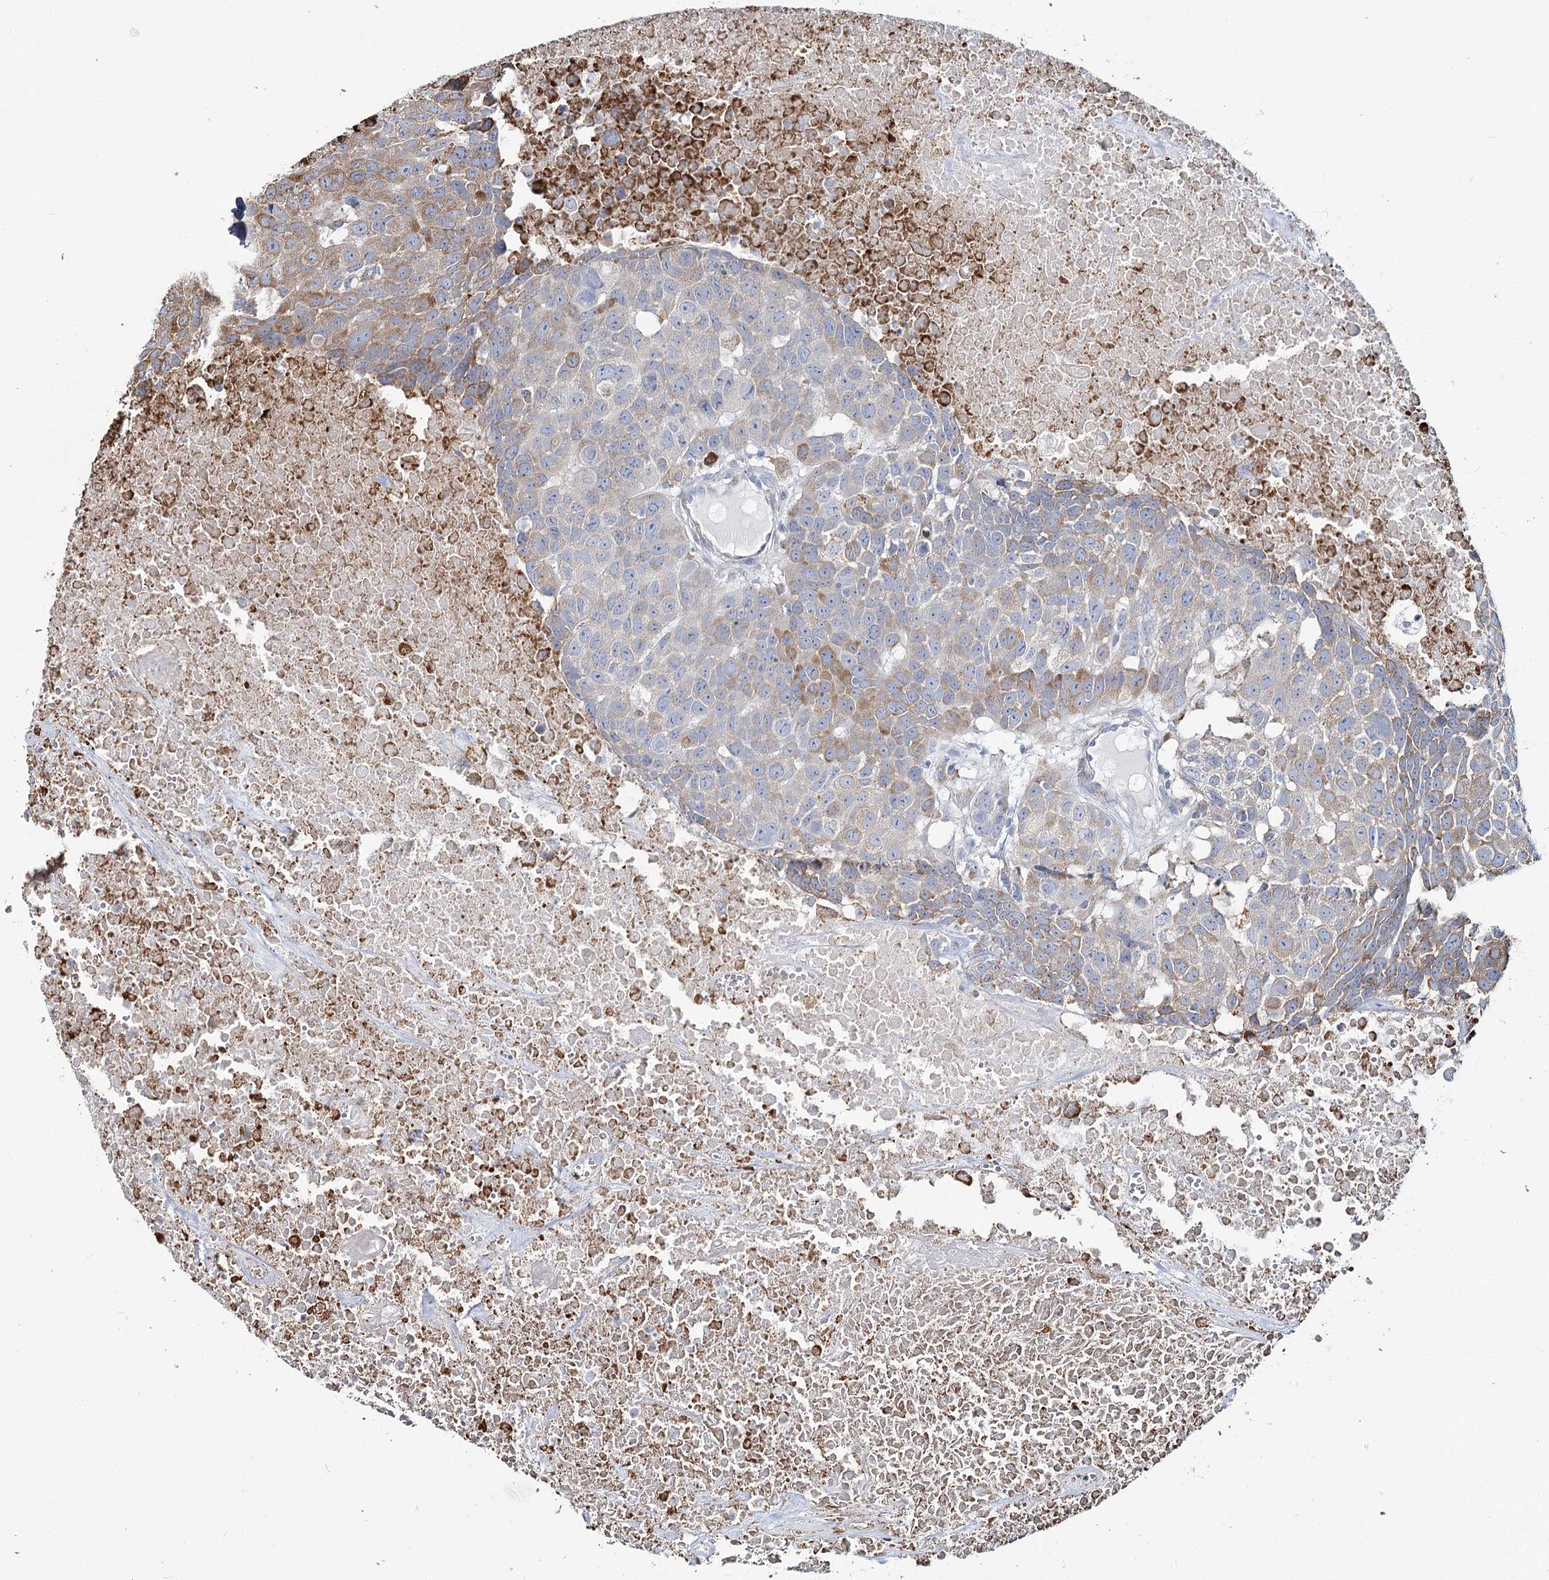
{"staining": {"intensity": "moderate", "quantity": "<25%", "location": "cytoplasmic/membranous"}, "tissue": "head and neck cancer", "cell_type": "Tumor cells", "image_type": "cancer", "snomed": [{"axis": "morphology", "description": "Squamous cell carcinoma, NOS"}, {"axis": "topography", "description": "Head-Neck"}], "caption": "Head and neck cancer stained with IHC exhibits moderate cytoplasmic/membranous expression in about <25% of tumor cells.", "gene": "ZCCHC9", "patient": {"sex": "male", "age": 66}}